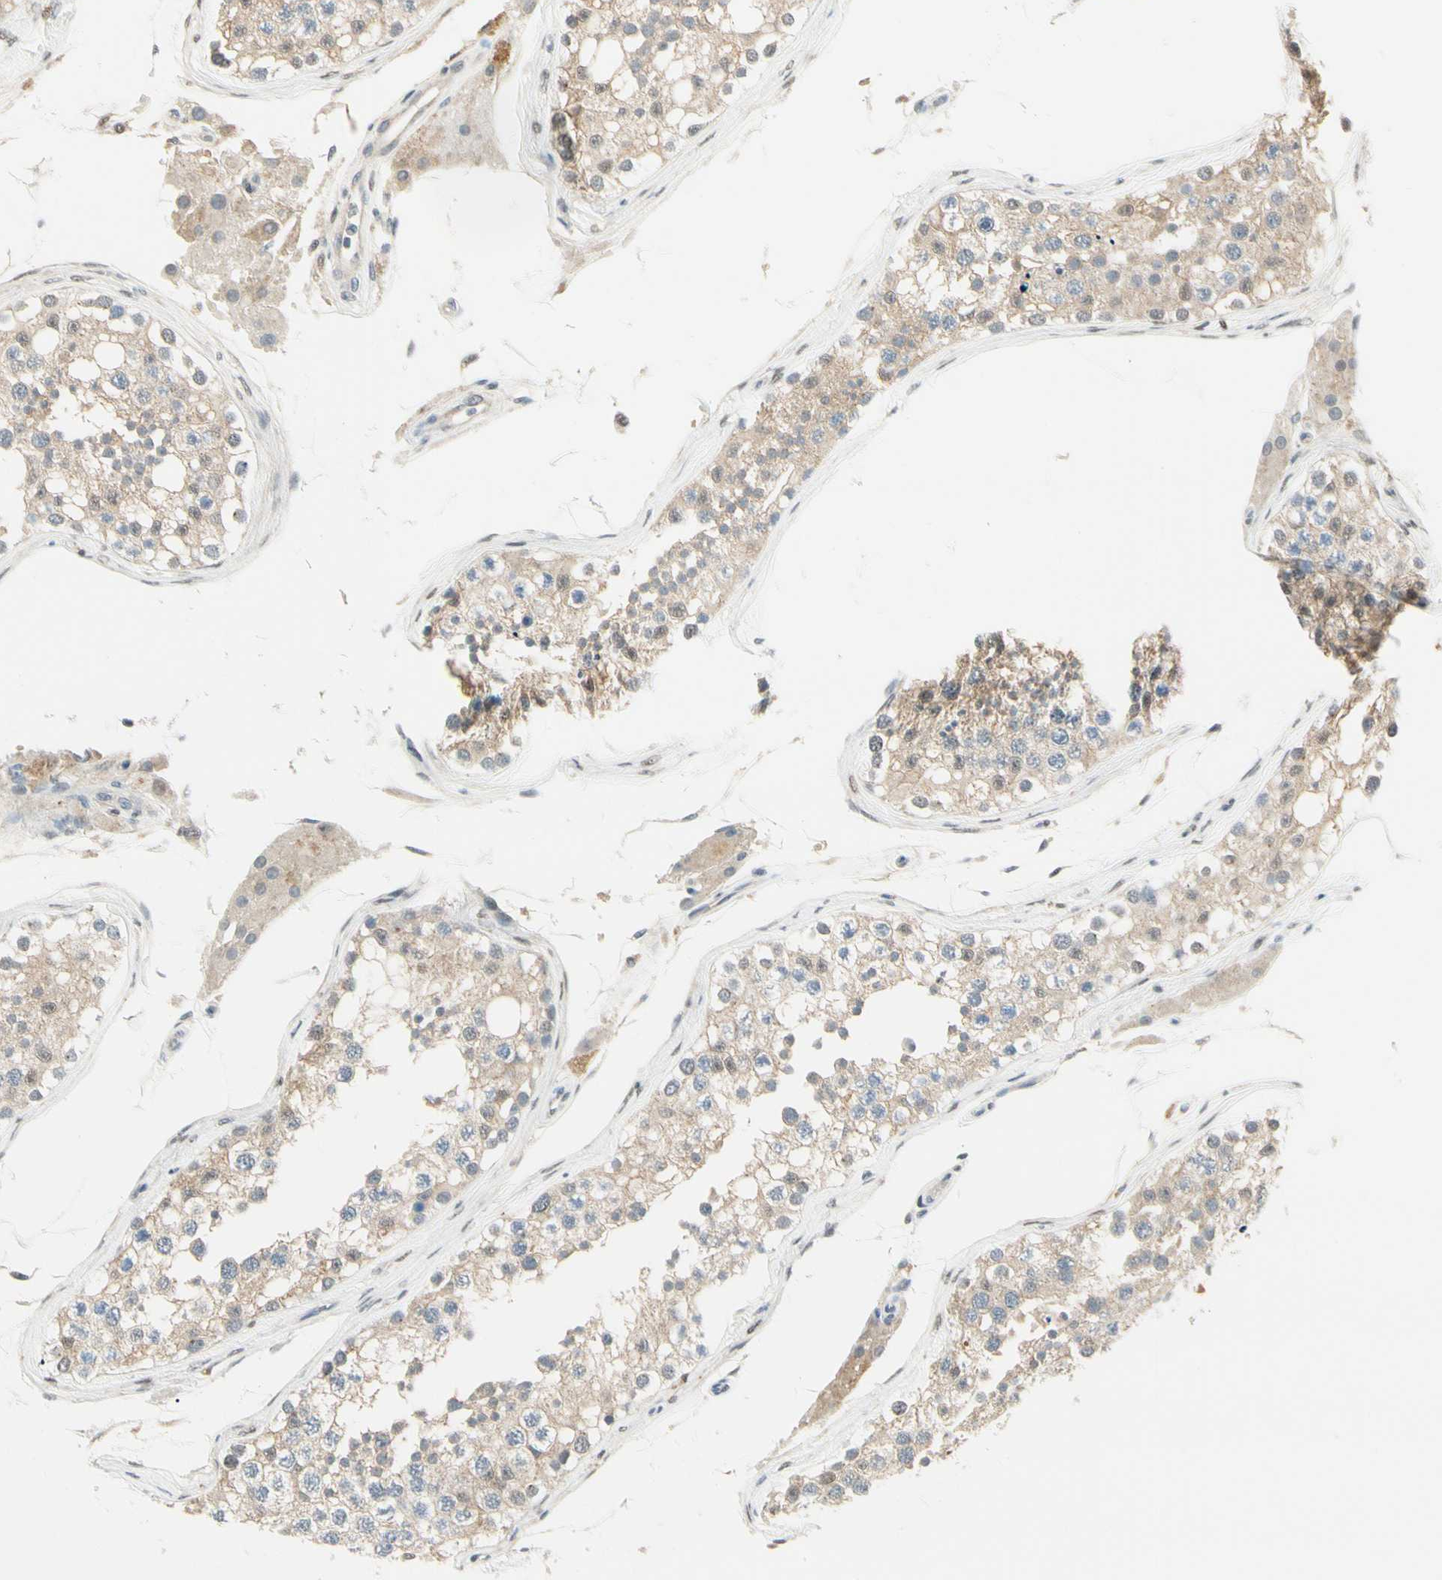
{"staining": {"intensity": "moderate", "quantity": ">75%", "location": "cytoplasmic/membranous,nuclear"}, "tissue": "testis", "cell_type": "Cells in seminiferous ducts", "image_type": "normal", "snomed": [{"axis": "morphology", "description": "Normal tissue, NOS"}, {"axis": "topography", "description": "Testis"}], "caption": "Protein expression analysis of unremarkable human testis reveals moderate cytoplasmic/membranous,nuclear staining in about >75% of cells in seminiferous ducts.", "gene": "ATXN1", "patient": {"sex": "male", "age": 68}}